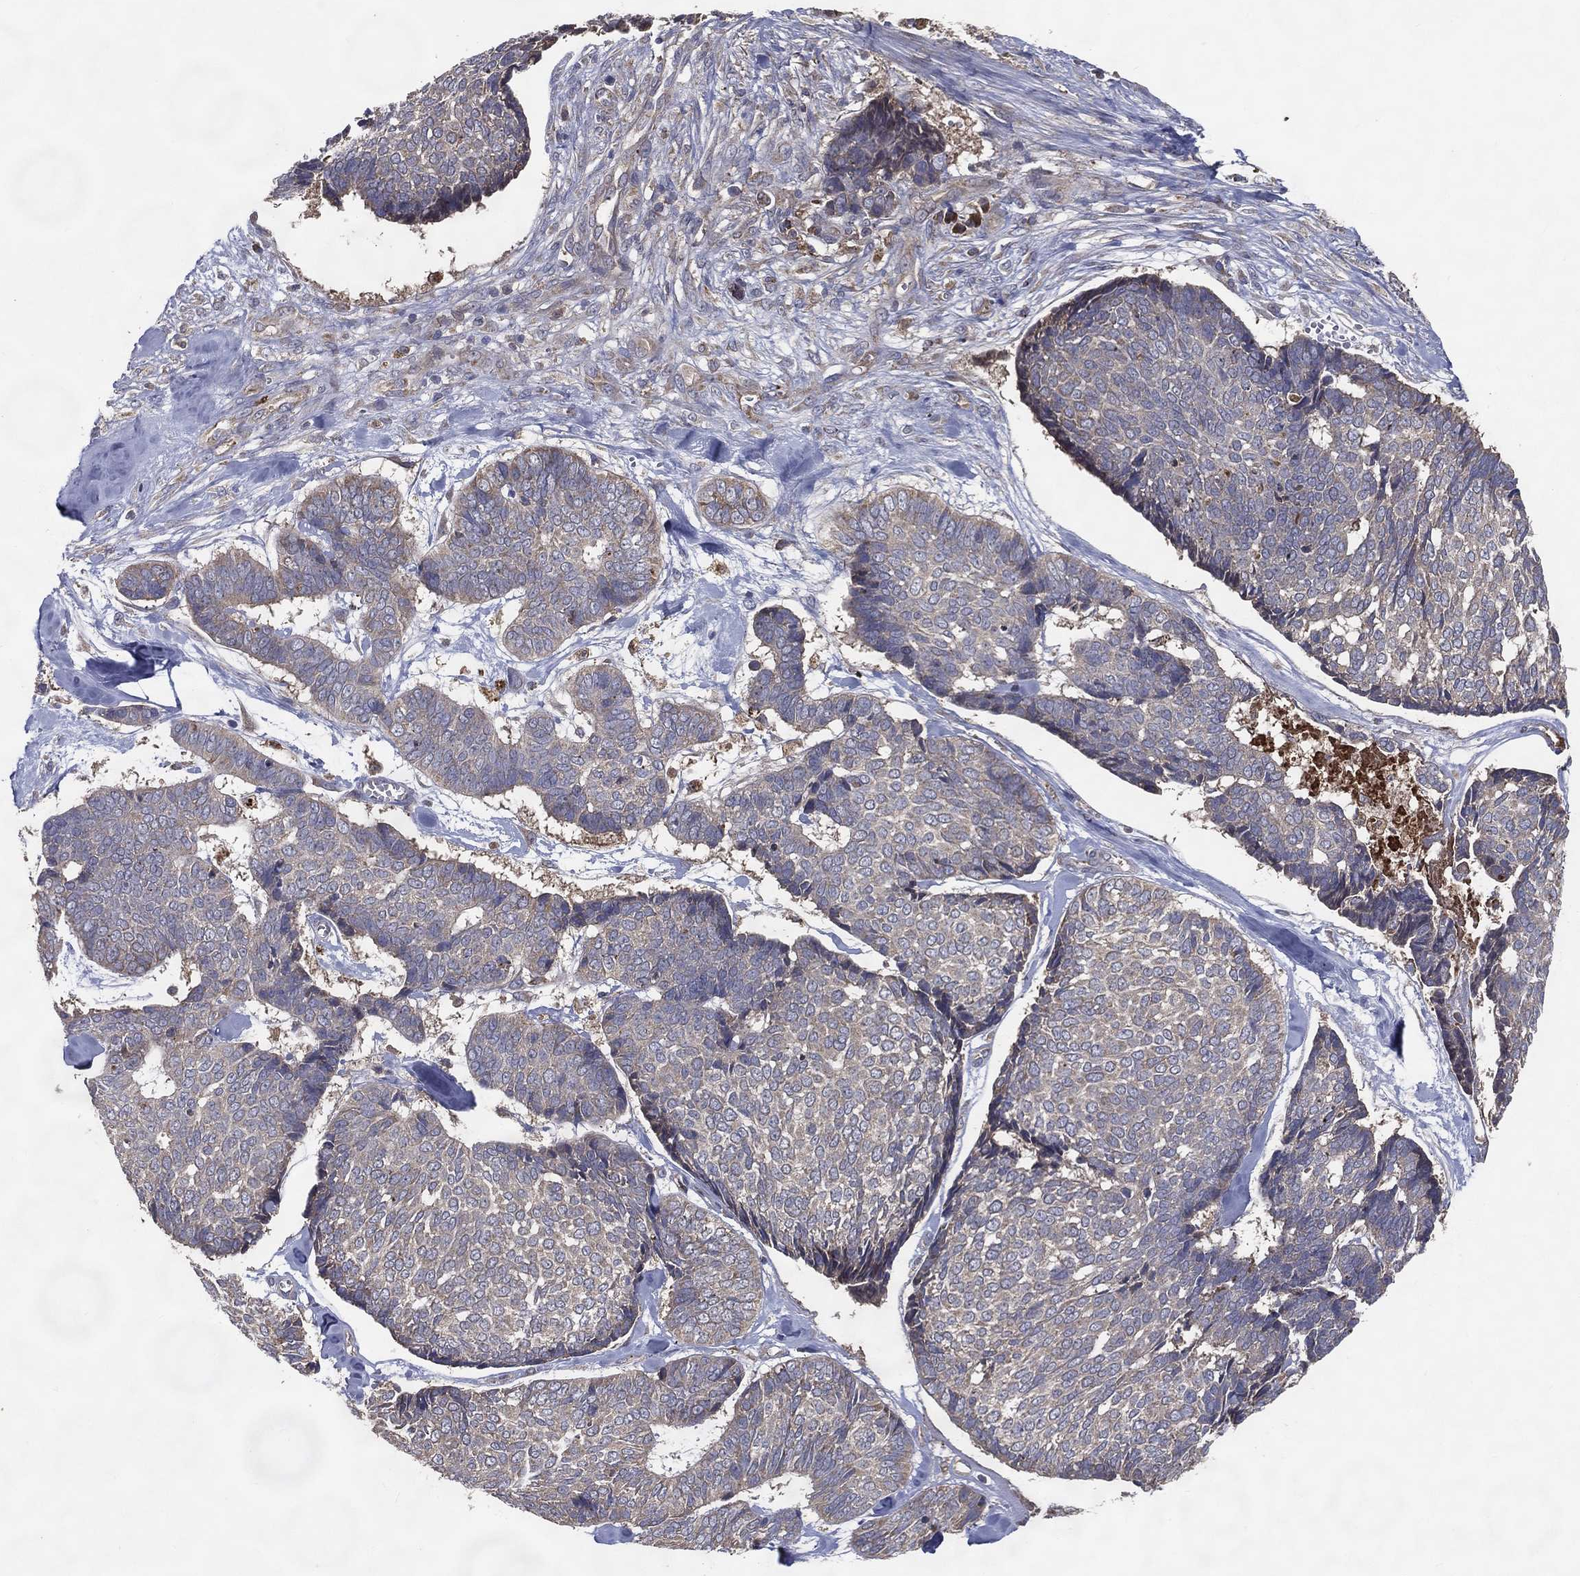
{"staining": {"intensity": "weak", "quantity": "<25%", "location": "cytoplasmic/membranous"}, "tissue": "skin cancer", "cell_type": "Tumor cells", "image_type": "cancer", "snomed": [{"axis": "morphology", "description": "Basal cell carcinoma"}, {"axis": "topography", "description": "Skin"}], "caption": "Tumor cells are negative for protein expression in human skin basal cell carcinoma.", "gene": "MT-ND1", "patient": {"sex": "male", "age": 86}}